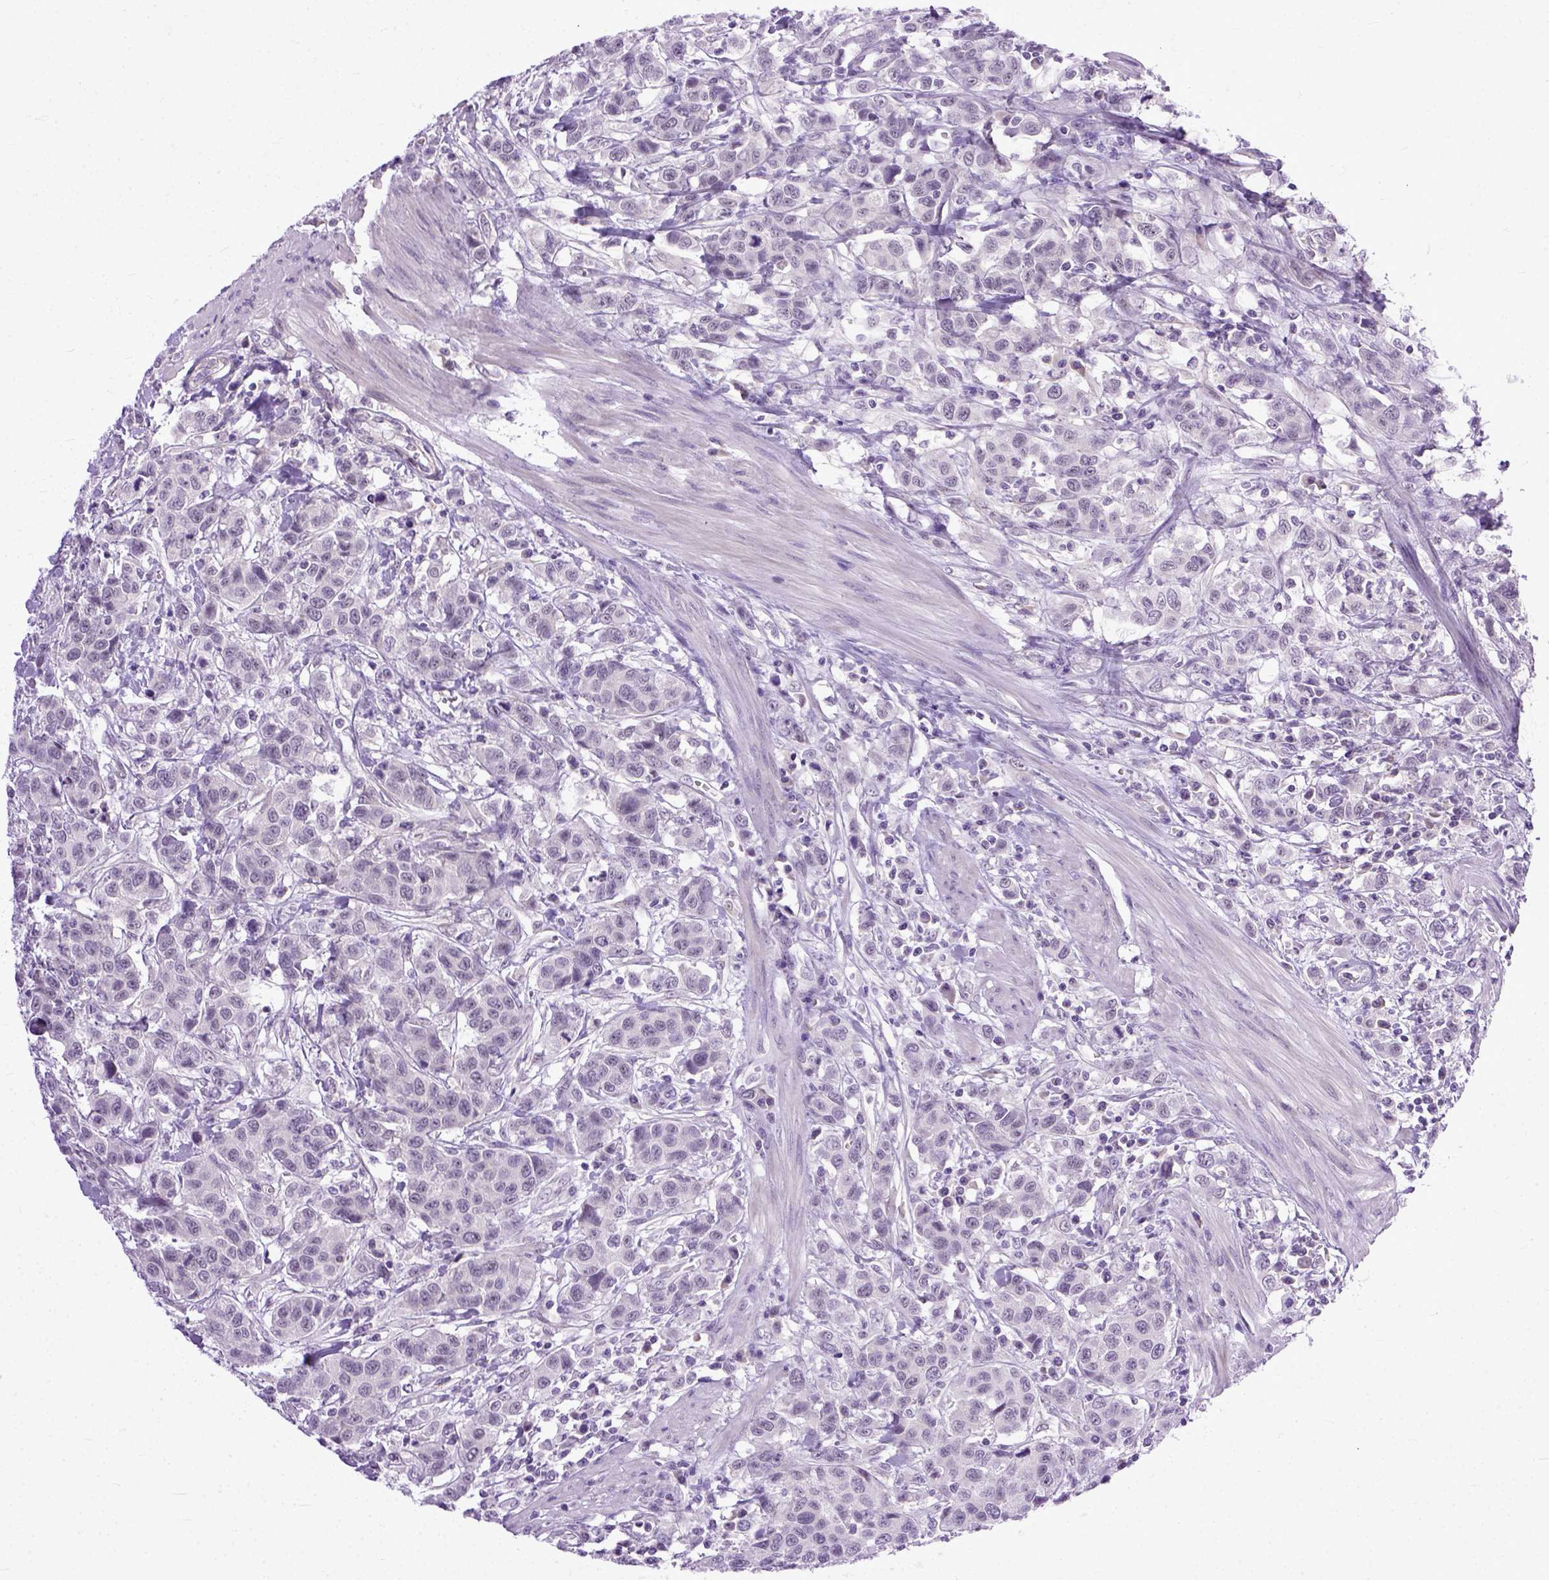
{"staining": {"intensity": "negative", "quantity": "none", "location": "none"}, "tissue": "urothelial cancer", "cell_type": "Tumor cells", "image_type": "cancer", "snomed": [{"axis": "morphology", "description": "Urothelial carcinoma, High grade"}, {"axis": "topography", "description": "Urinary bladder"}], "caption": "This is an immunohistochemistry histopathology image of high-grade urothelial carcinoma. There is no staining in tumor cells.", "gene": "TCEAL7", "patient": {"sex": "female", "age": 58}}